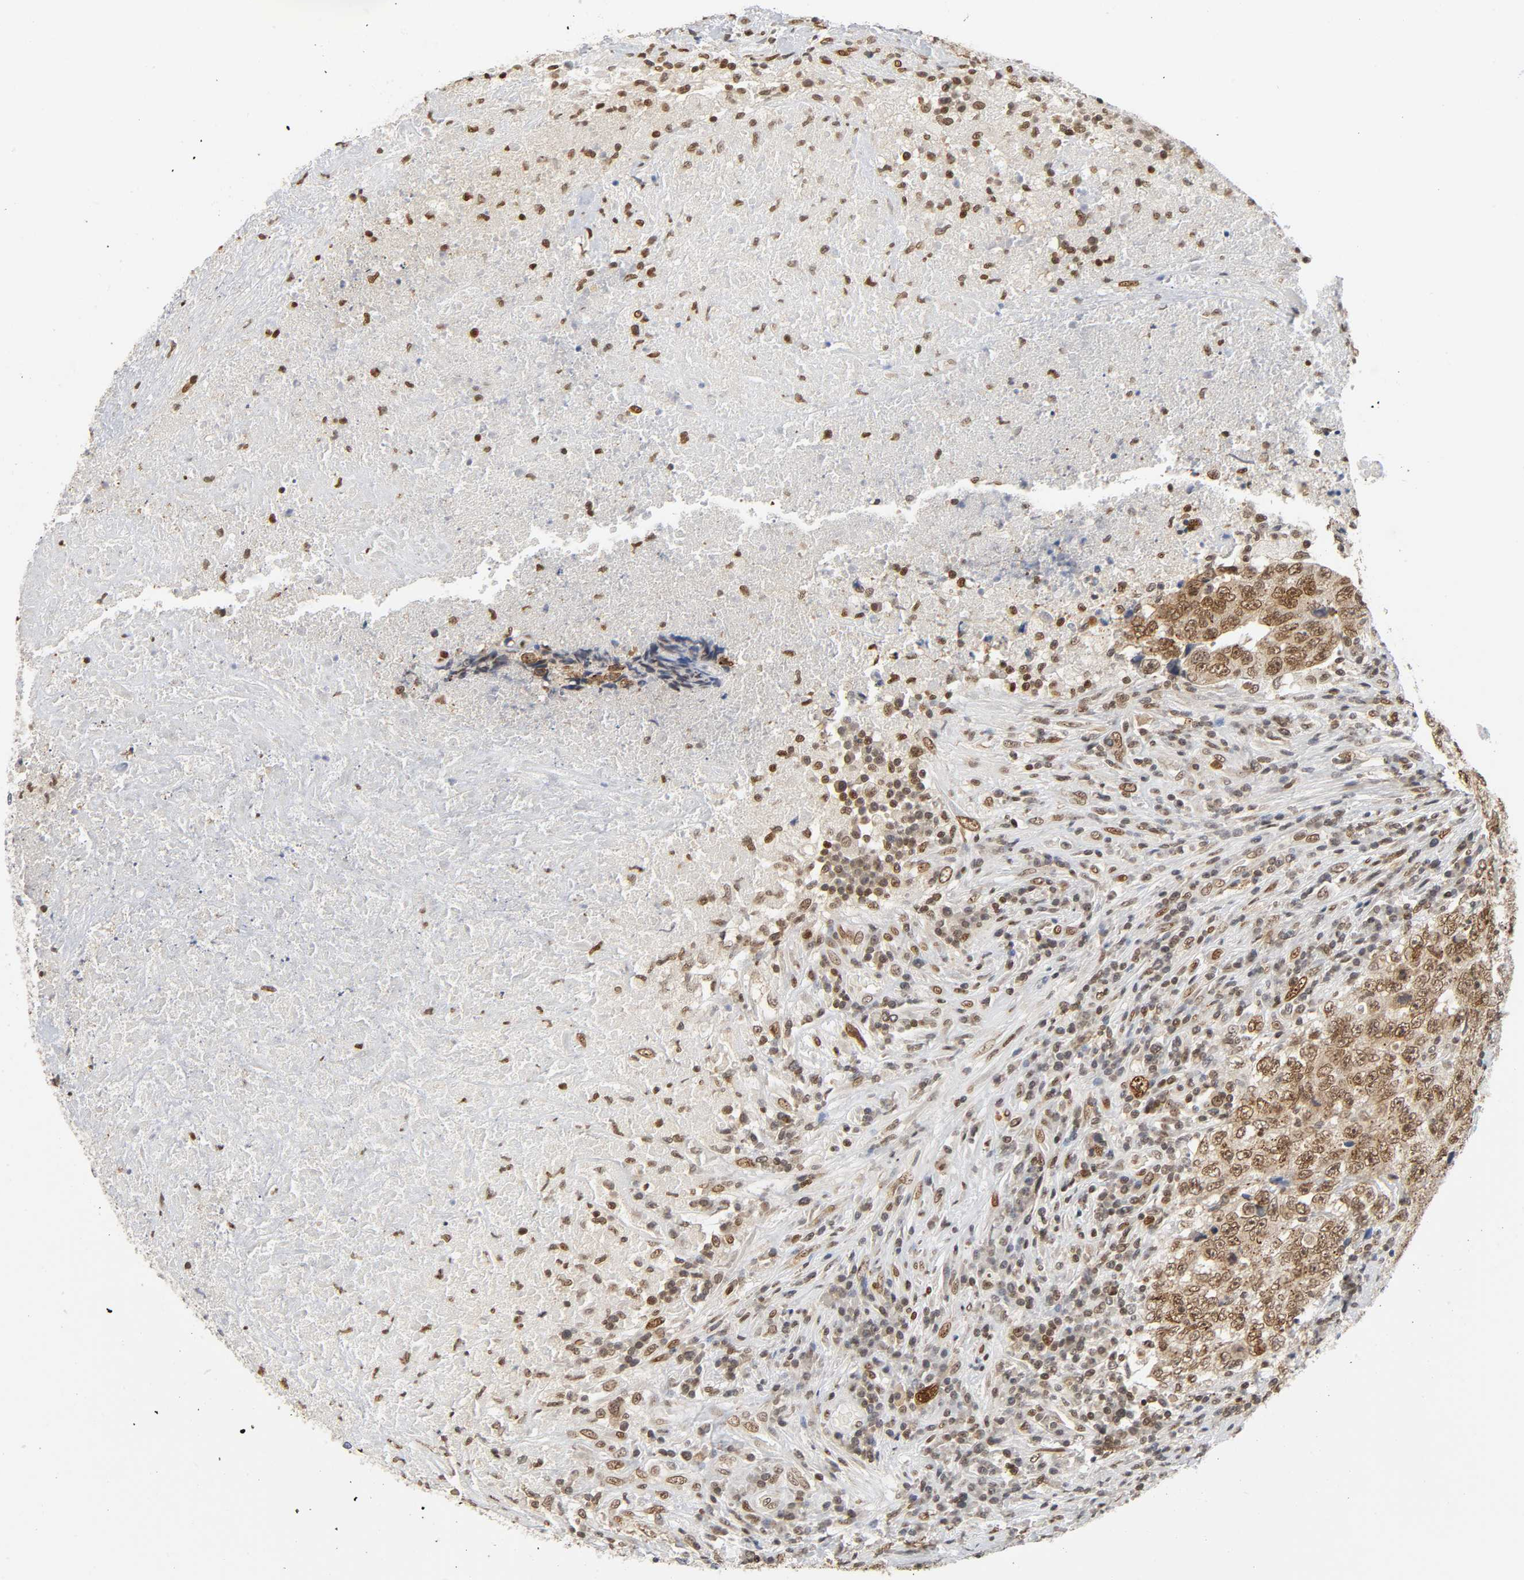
{"staining": {"intensity": "strong", "quantity": ">75%", "location": "nuclear"}, "tissue": "testis cancer", "cell_type": "Tumor cells", "image_type": "cancer", "snomed": [{"axis": "morphology", "description": "Necrosis, NOS"}, {"axis": "morphology", "description": "Carcinoma, Embryonal, NOS"}, {"axis": "topography", "description": "Testis"}], "caption": "A brown stain labels strong nuclear positivity of a protein in human testis cancer (embryonal carcinoma) tumor cells.", "gene": "SUMO1", "patient": {"sex": "male", "age": 19}}